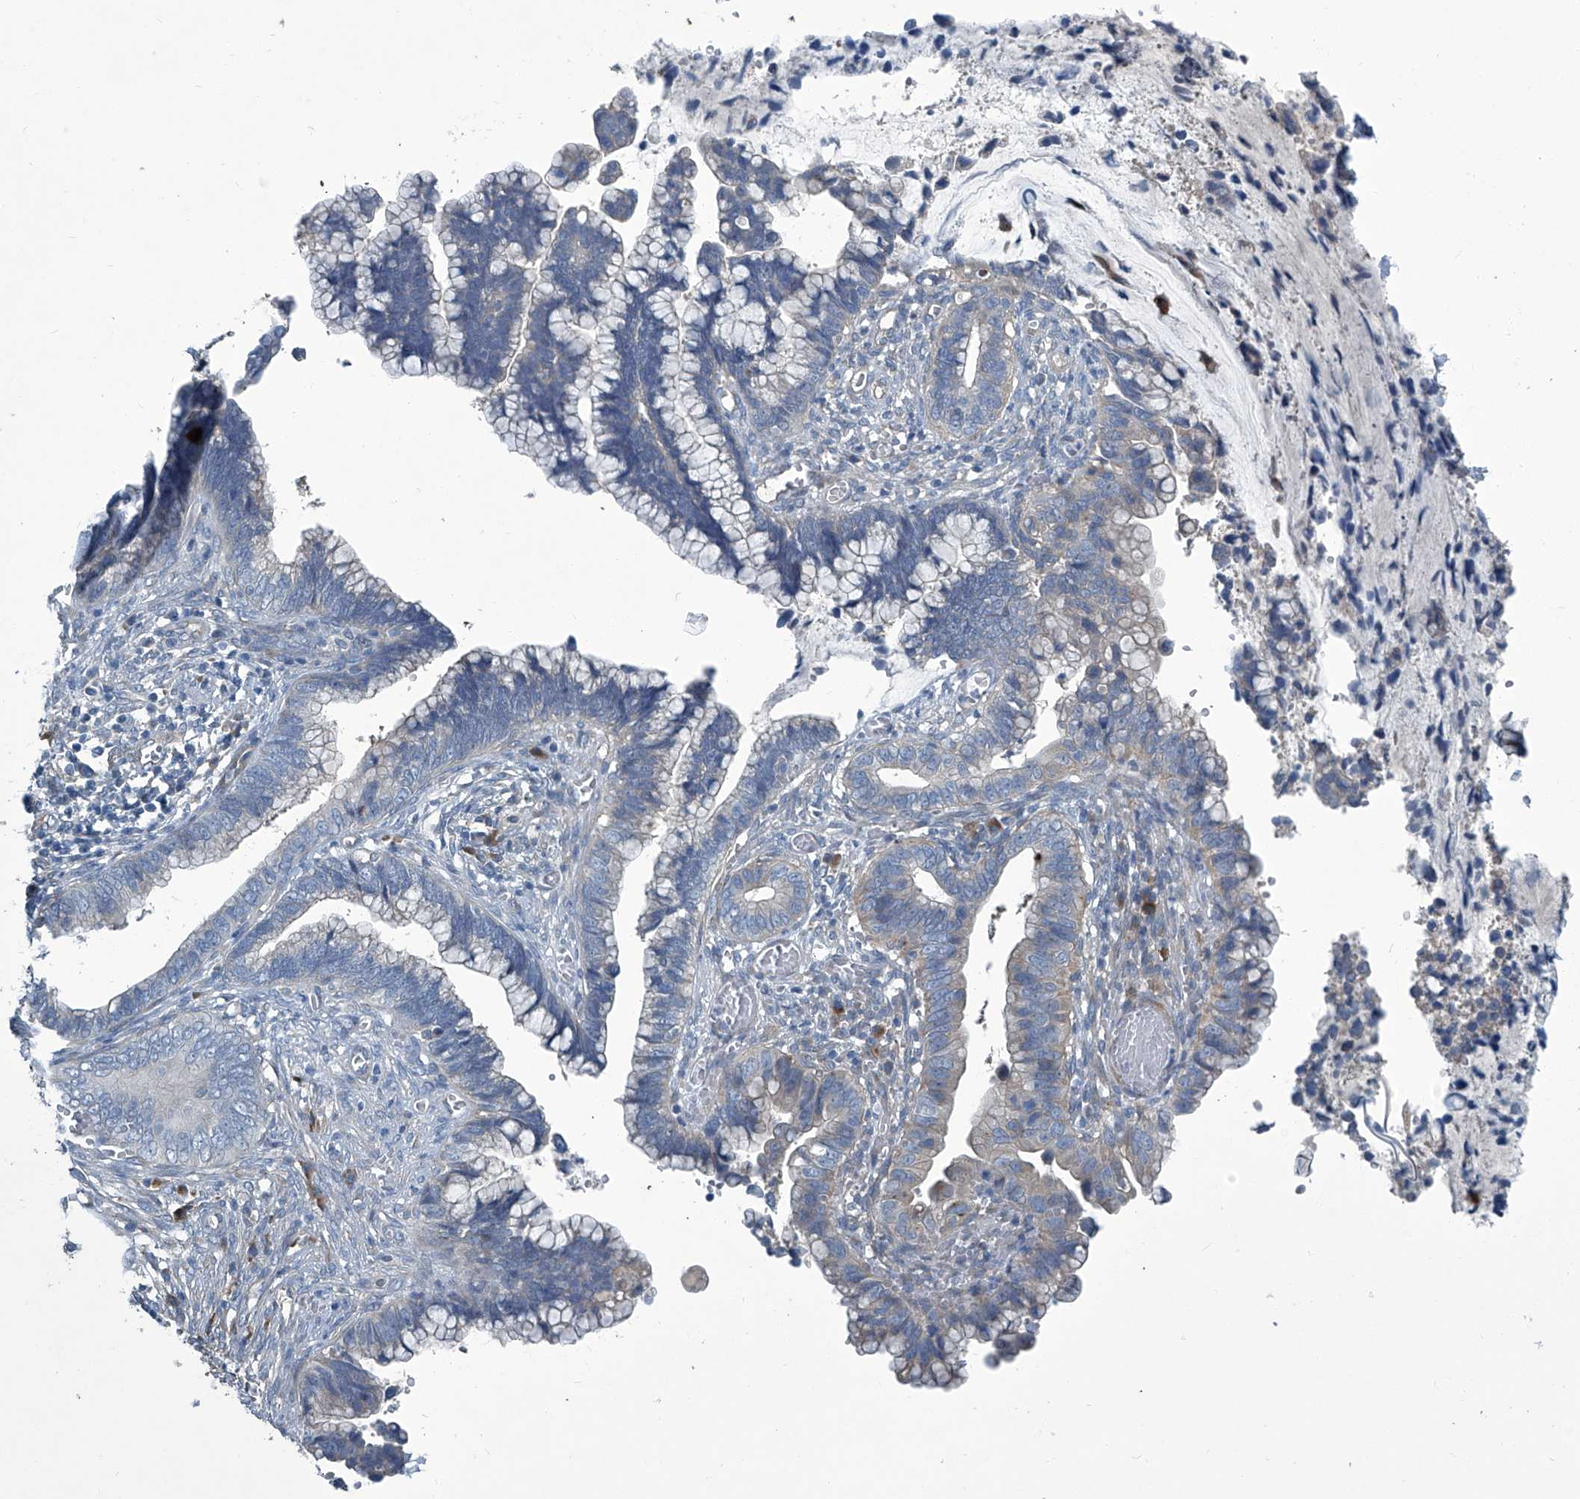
{"staining": {"intensity": "negative", "quantity": "none", "location": "none"}, "tissue": "cervical cancer", "cell_type": "Tumor cells", "image_type": "cancer", "snomed": [{"axis": "morphology", "description": "Adenocarcinoma, NOS"}, {"axis": "topography", "description": "Cervix"}], "caption": "This is an IHC photomicrograph of human cervical adenocarcinoma. There is no staining in tumor cells.", "gene": "SLC26A11", "patient": {"sex": "female", "age": 44}}